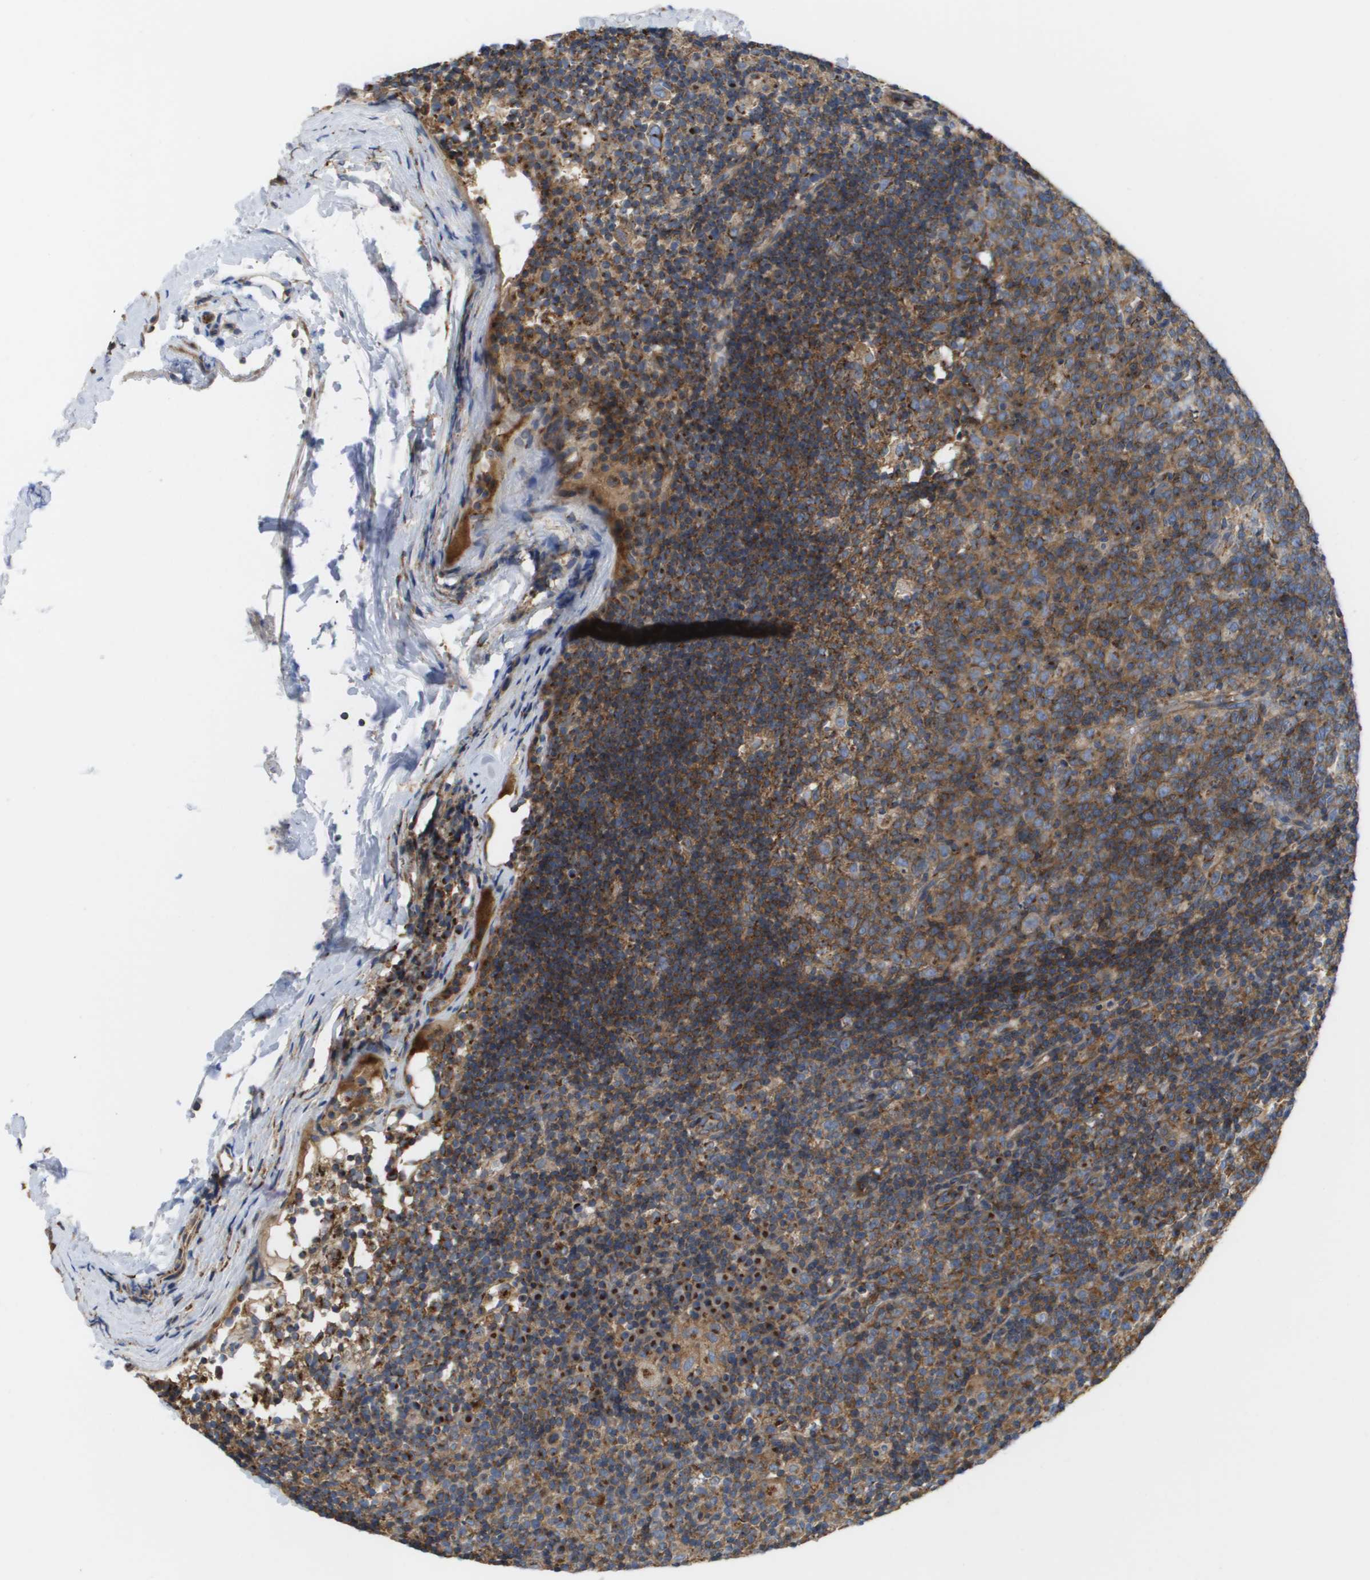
{"staining": {"intensity": "strong", "quantity": ">75%", "location": "cytoplasmic/membranous"}, "tissue": "lymph node", "cell_type": "Germinal center cells", "image_type": "normal", "snomed": [{"axis": "morphology", "description": "Normal tissue, NOS"}, {"axis": "morphology", "description": "Inflammation, NOS"}, {"axis": "topography", "description": "Lymph node"}], "caption": "Immunohistochemical staining of normal lymph node exhibits high levels of strong cytoplasmic/membranous staining in approximately >75% of germinal center cells. (Stains: DAB (3,3'-diaminobenzidine) in brown, nuclei in blue, Microscopy: brightfield microscopy at high magnification).", "gene": "BST2", "patient": {"sex": "male", "age": 55}}